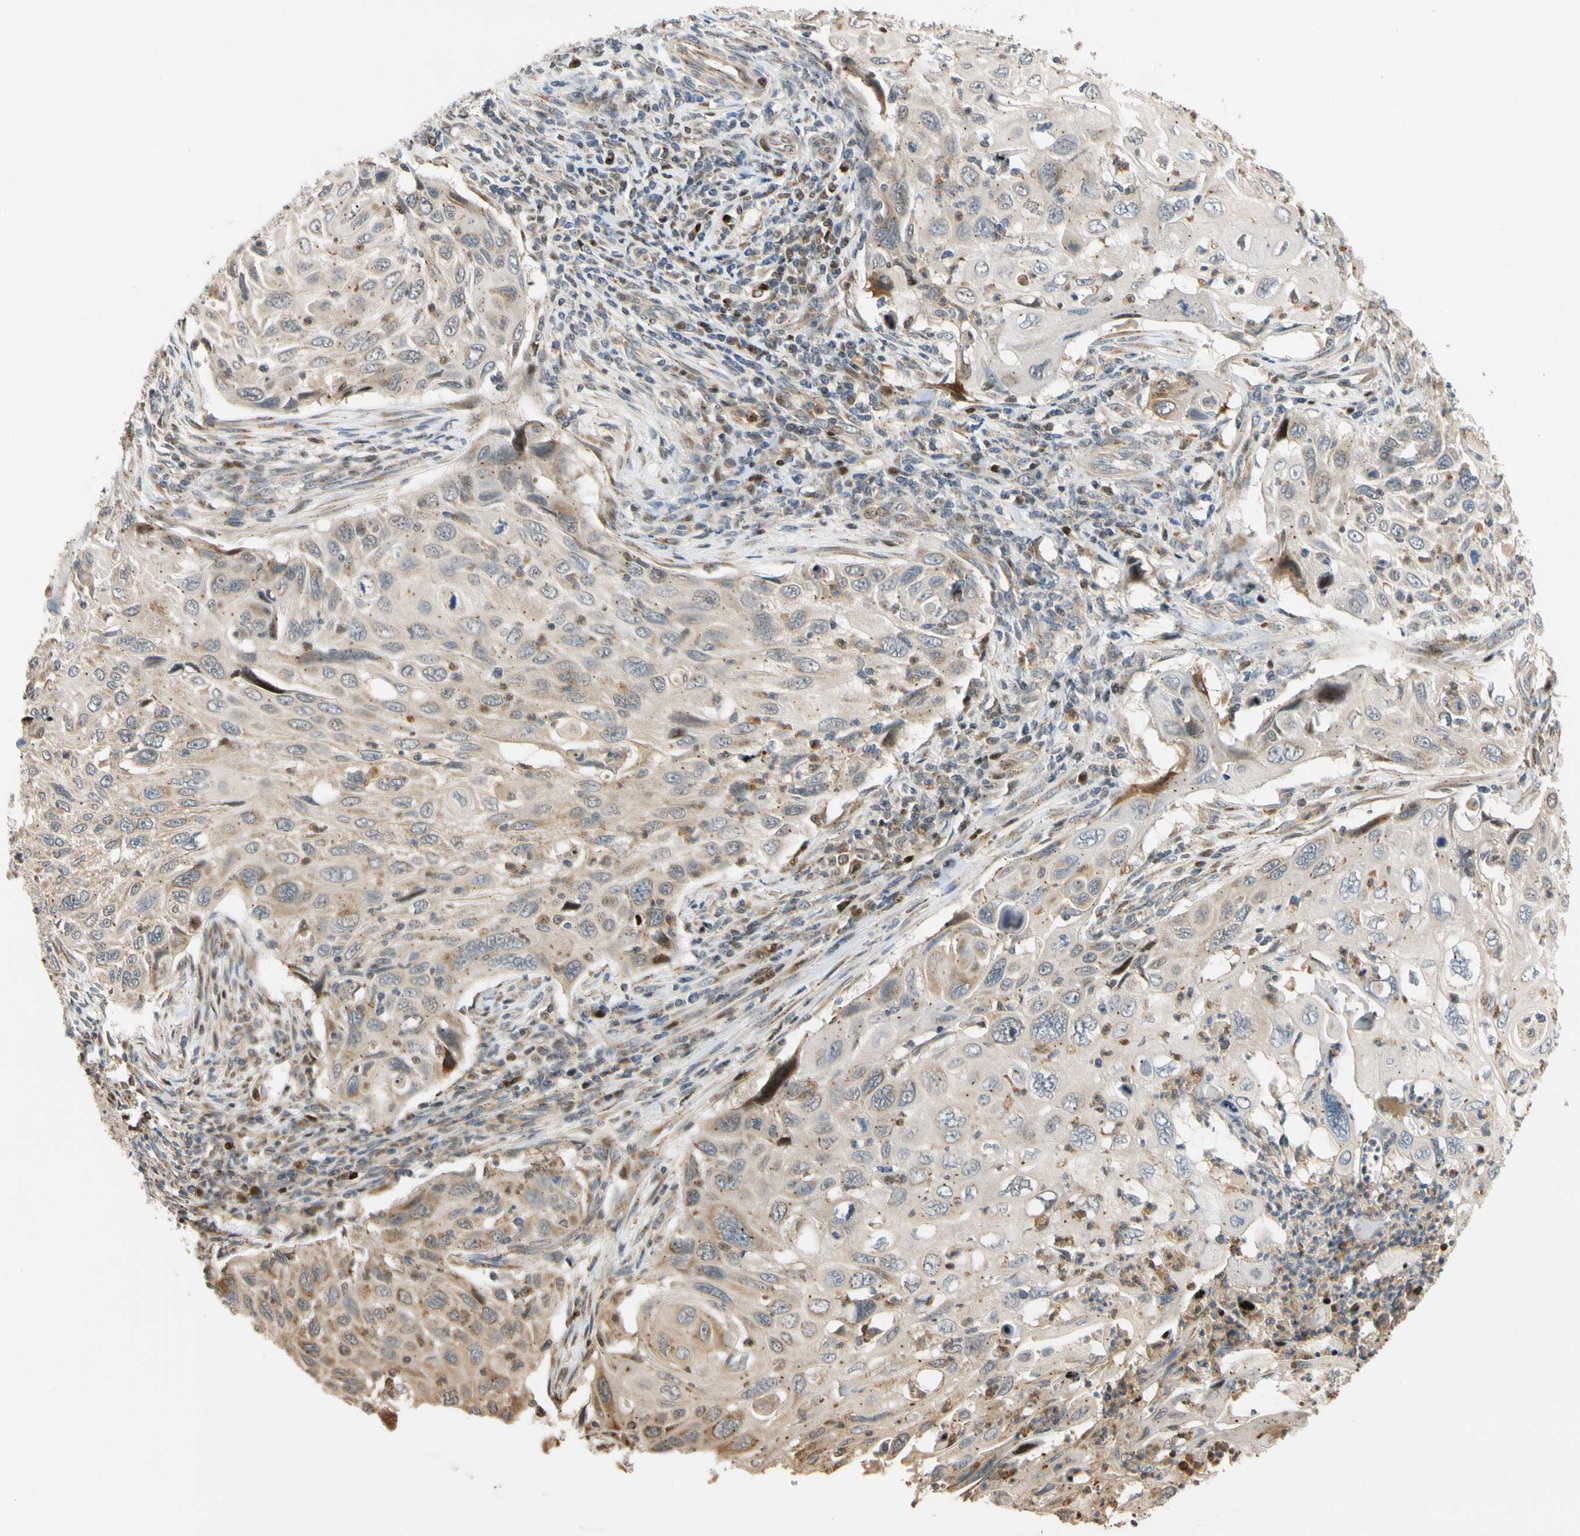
{"staining": {"intensity": "weak", "quantity": "25%-75%", "location": "cytoplasmic/membranous"}, "tissue": "cervical cancer", "cell_type": "Tumor cells", "image_type": "cancer", "snomed": [{"axis": "morphology", "description": "Squamous cell carcinoma, NOS"}, {"axis": "topography", "description": "Cervix"}], "caption": "The photomicrograph demonstrates staining of cervical cancer (squamous cell carcinoma), revealing weak cytoplasmic/membranous protein staining (brown color) within tumor cells.", "gene": "IP6K2", "patient": {"sex": "female", "age": 70}}